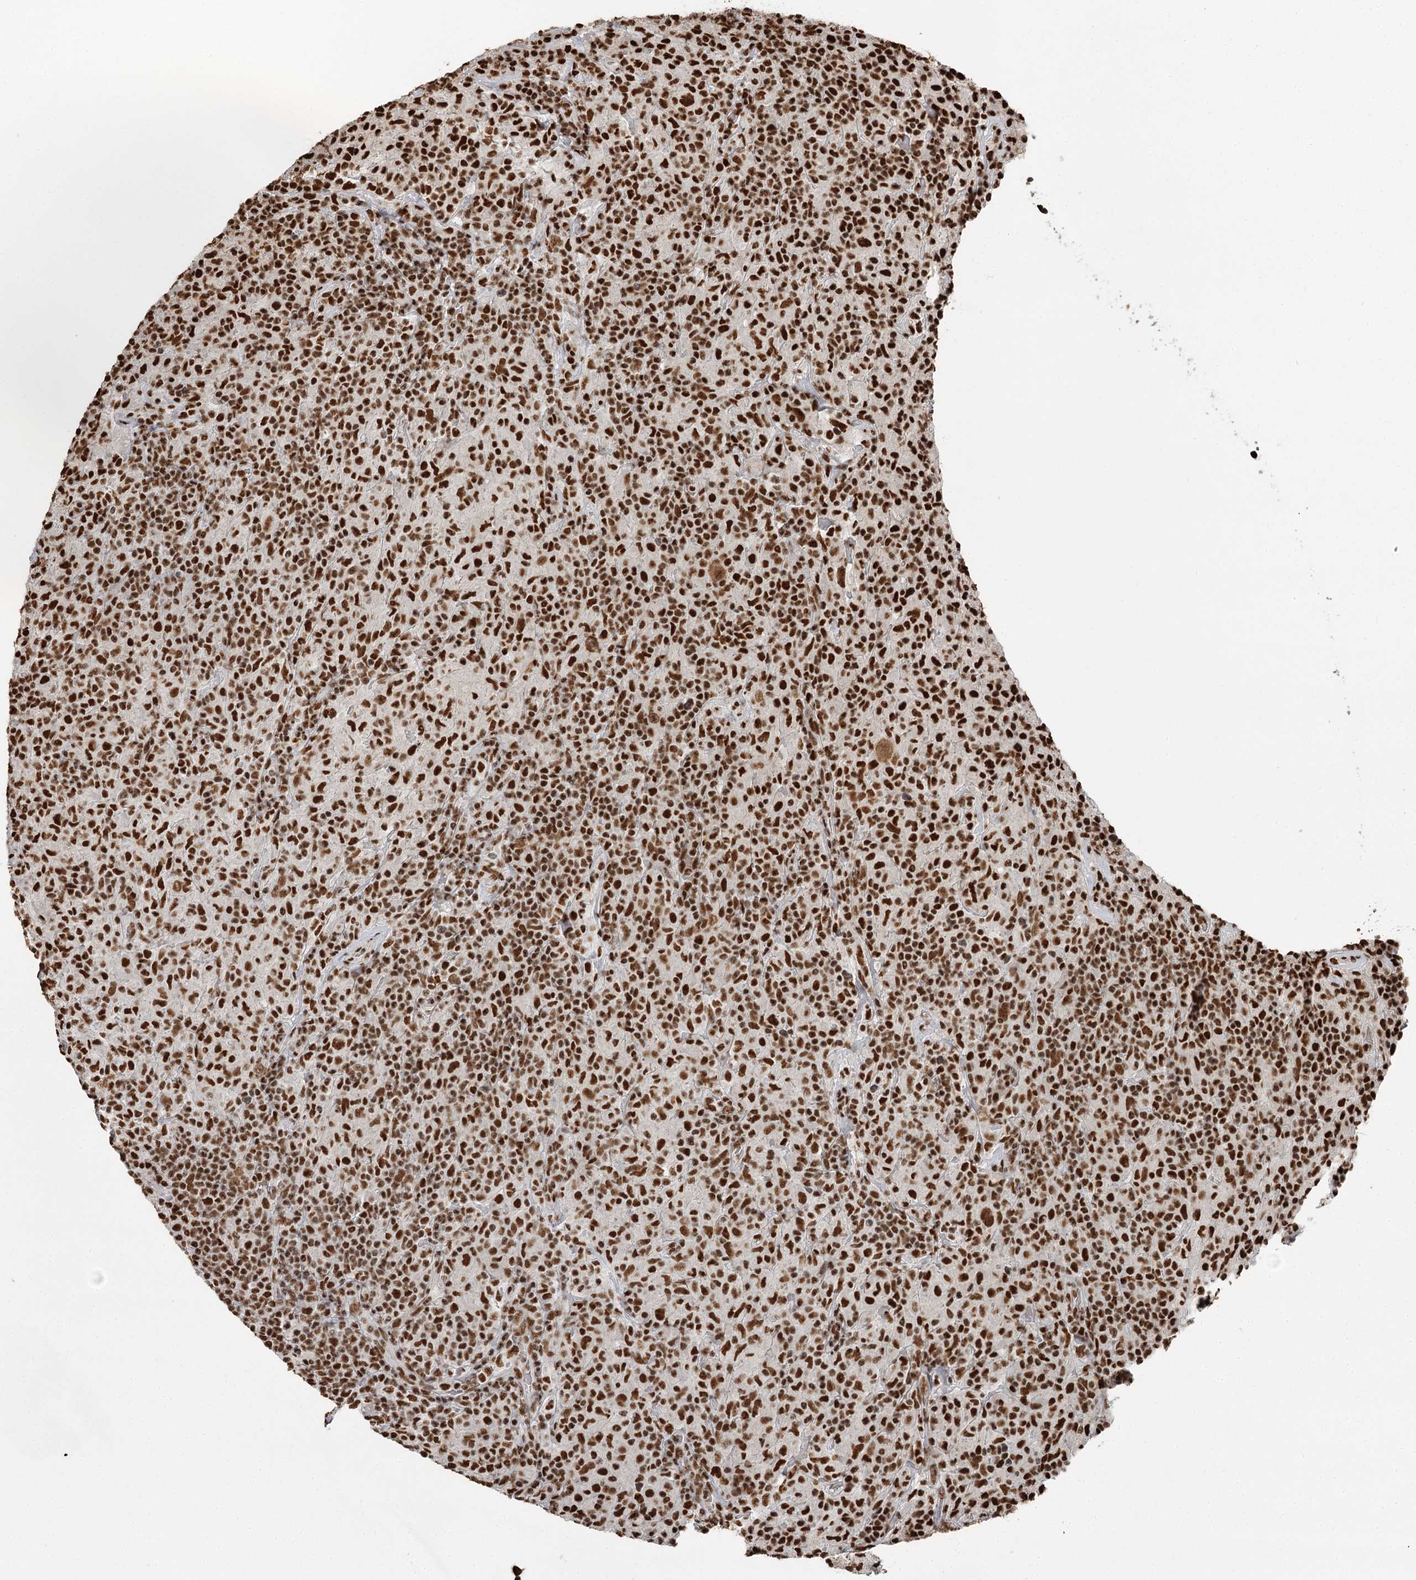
{"staining": {"intensity": "strong", "quantity": ">75%", "location": "nuclear"}, "tissue": "lymphoma", "cell_type": "Tumor cells", "image_type": "cancer", "snomed": [{"axis": "morphology", "description": "Hodgkin's disease, NOS"}, {"axis": "topography", "description": "Lymph node"}], "caption": "This is an image of IHC staining of Hodgkin's disease, which shows strong staining in the nuclear of tumor cells.", "gene": "RBBP7", "patient": {"sex": "male", "age": 70}}